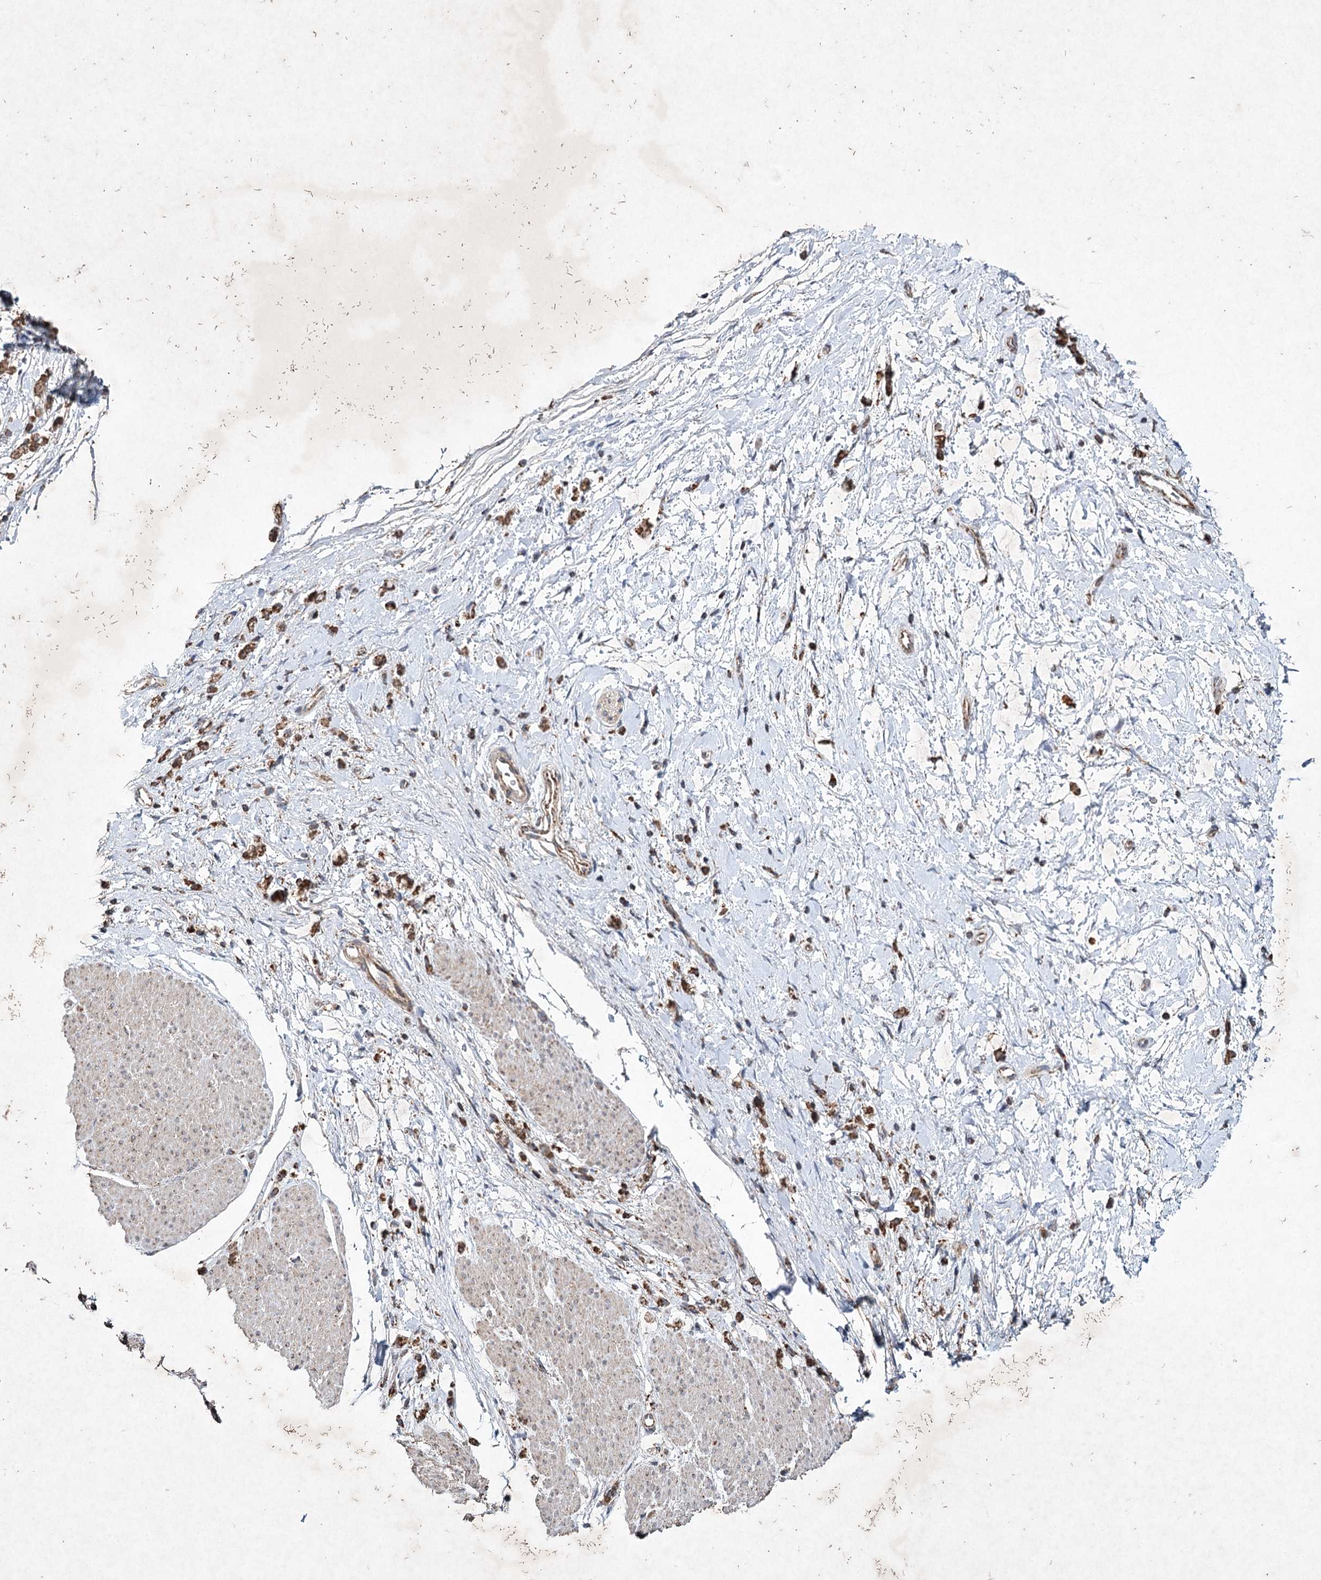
{"staining": {"intensity": "strong", "quantity": ">75%", "location": "cytoplasmic/membranous"}, "tissue": "stomach cancer", "cell_type": "Tumor cells", "image_type": "cancer", "snomed": [{"axis": "morphology", "description": "Adenocarcinoma, NOS"}, {"axis": "topography", "description": "Stomach"}], "caption": "DAB (3,3'-diaminobenzidine) immunohistochemical staining of stomach cancer (adenocarcinoma) exhibits strong cytoplasmic/membranous protein staining in about >75% of tumor cells.", "gene": "PIK3CB", "patient": {"sex": "female", "age": 60}}